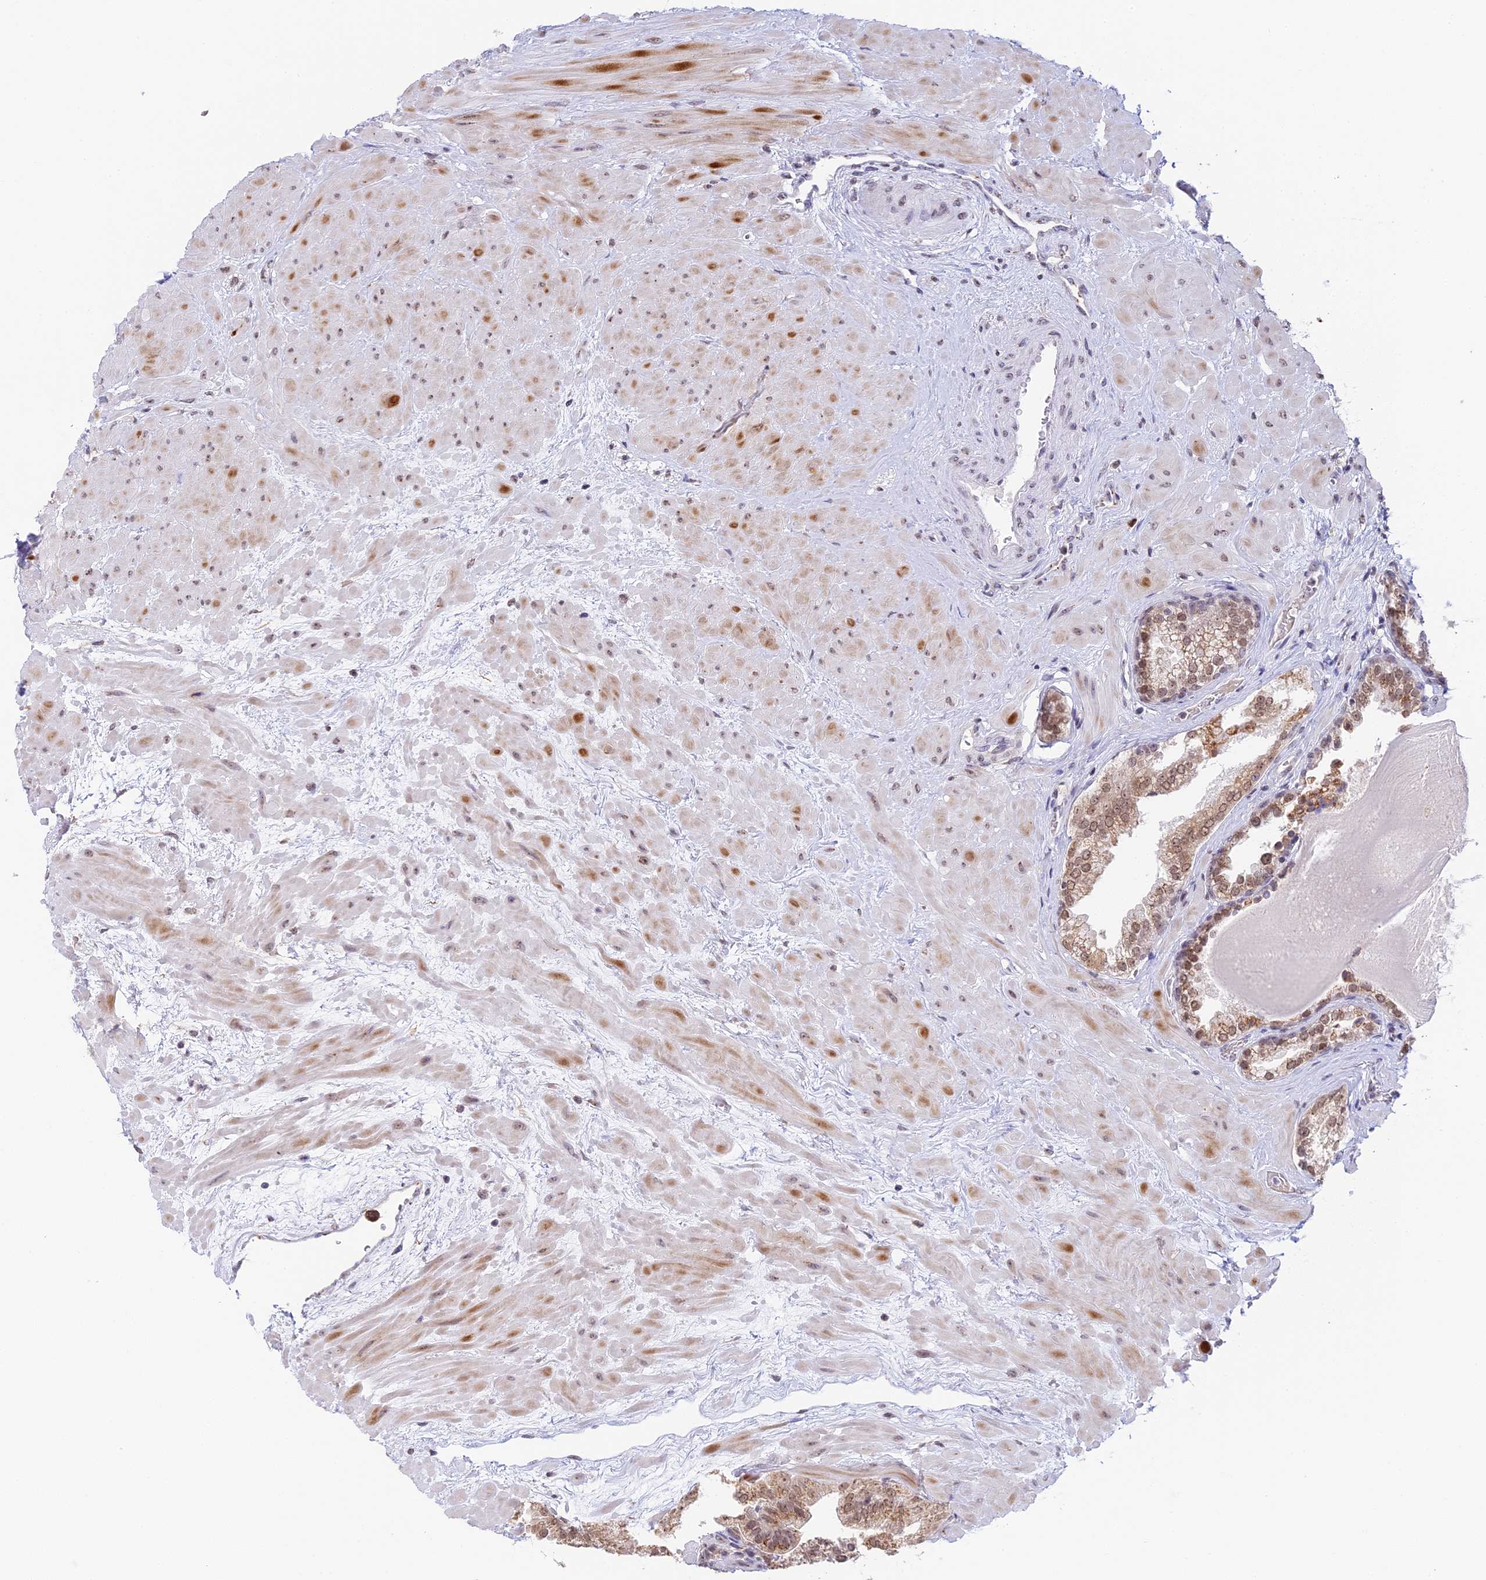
{"staining": {"intensity": "moderate", "quantity": "25%-75%", "location": "cytoplasmic/membranous,nuclear"}, "tissue": "prostate", "cell_type": "Glandular cells", "image_type": "normal", "snomed": [{"axis": "morphology", "description": "Normal tissue, NOS"}, {"axis": "topography", "description": "Prostate"}], "caption": "Immunohistochemical staining of normal human prostate displays moderate cytoplasmic/membranous,nuclear protein staining in about 25%-75% of glandular cells. (Stains: DAB in brown, nuclei in blue, Microscopy: brightfield microscopy at high magnification).", "gene": "HEATR5B", "patient": {"sex": "male", "age": 48}}